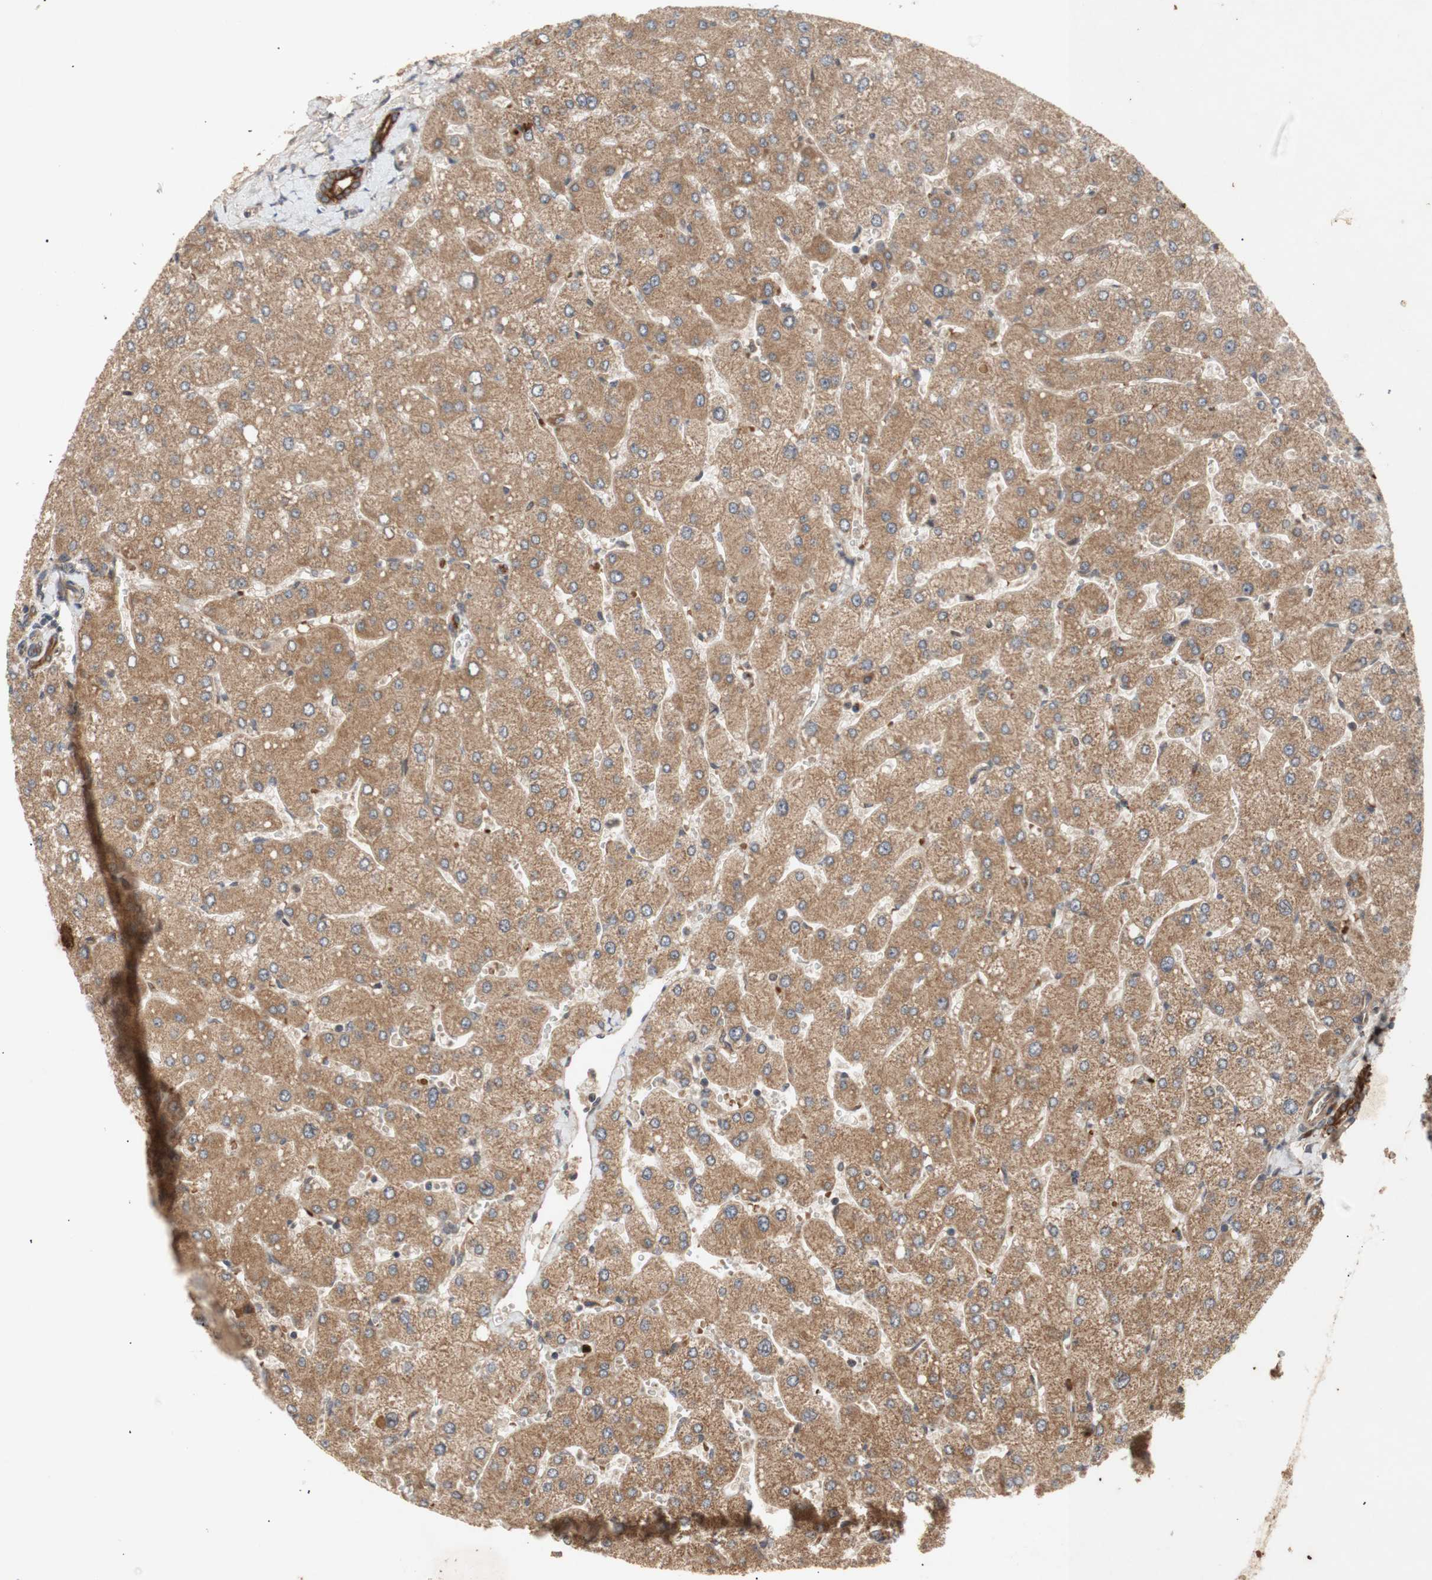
{"staining": {"intensity": "strong", "quantity": ">75%", "location": "cytoplasmic/membranous"}, "tissue": "liver", "cell_type": "Cholangiocytes", "image_type": "normal", "snomed": [{"axis": "morphology", "description": "Normal tissue, NOS"}, {"axis": "topography", "description": "Liver"}], "caption": "Immunohistochemical staining of benign liver demonstrates high levels of strong cytoplasmic/membranous staining in about >75% of cholangiocytes.", "gene": "PKN1", "patient": {"sex": "male", "age": 55}}